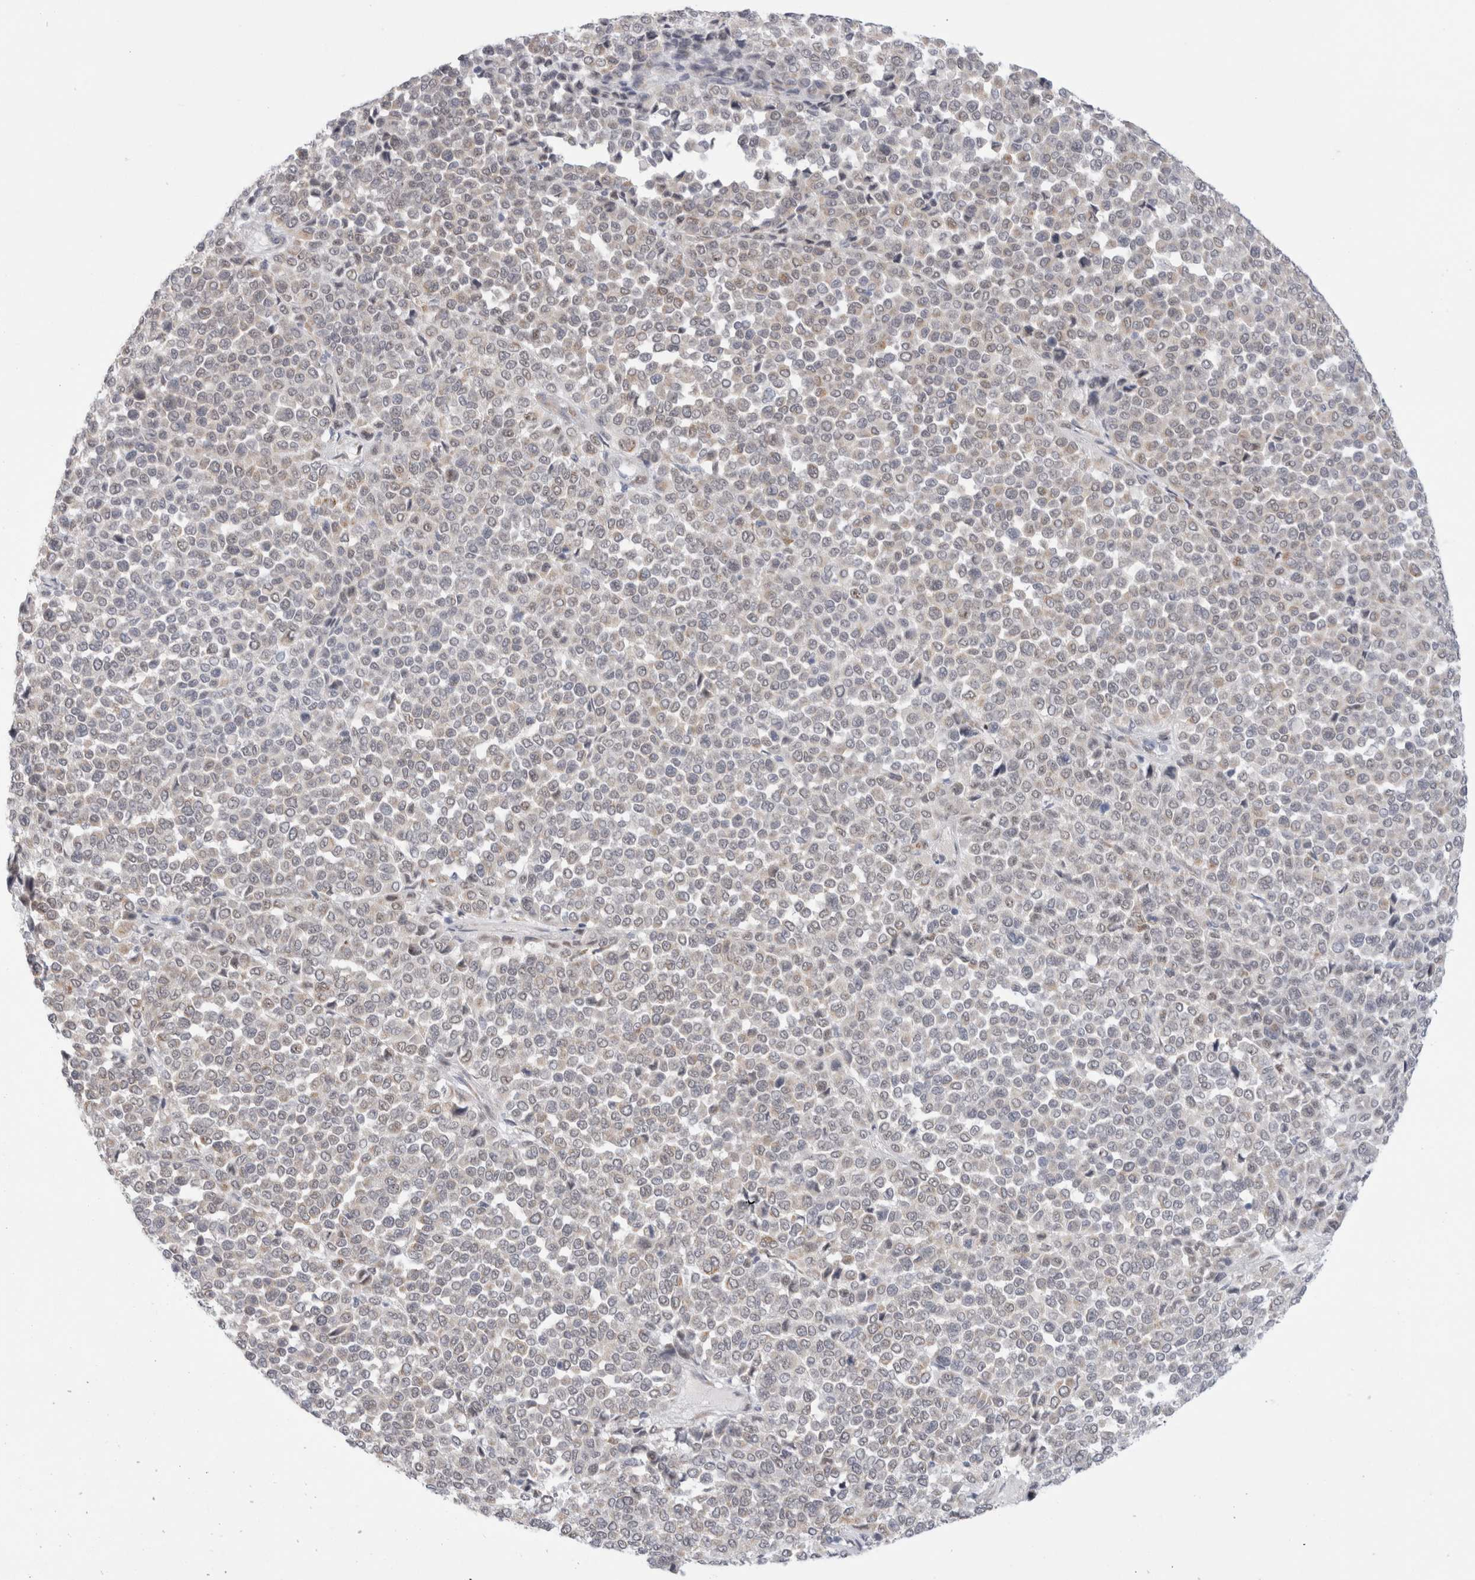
{"staining": {"intensity": "weak", "quantity": "<25%", "location": "cytoplasmic/membranous"}, "tissue": "melanoma", "cell_type": "Tumor cells", "image_type": "cancer", "snomed": [{"axis": "morphology", "description": "Malignant melanoma, Metastatic site"}, {"axis": "topography", "description": "Pancreas"}], "caption": "IHC of malignant melanoma (metastatic site) demonstrates no expression in tumor cells.", "gene": "TRMT1L", "patient": {"sex": "female", "age": 30}}